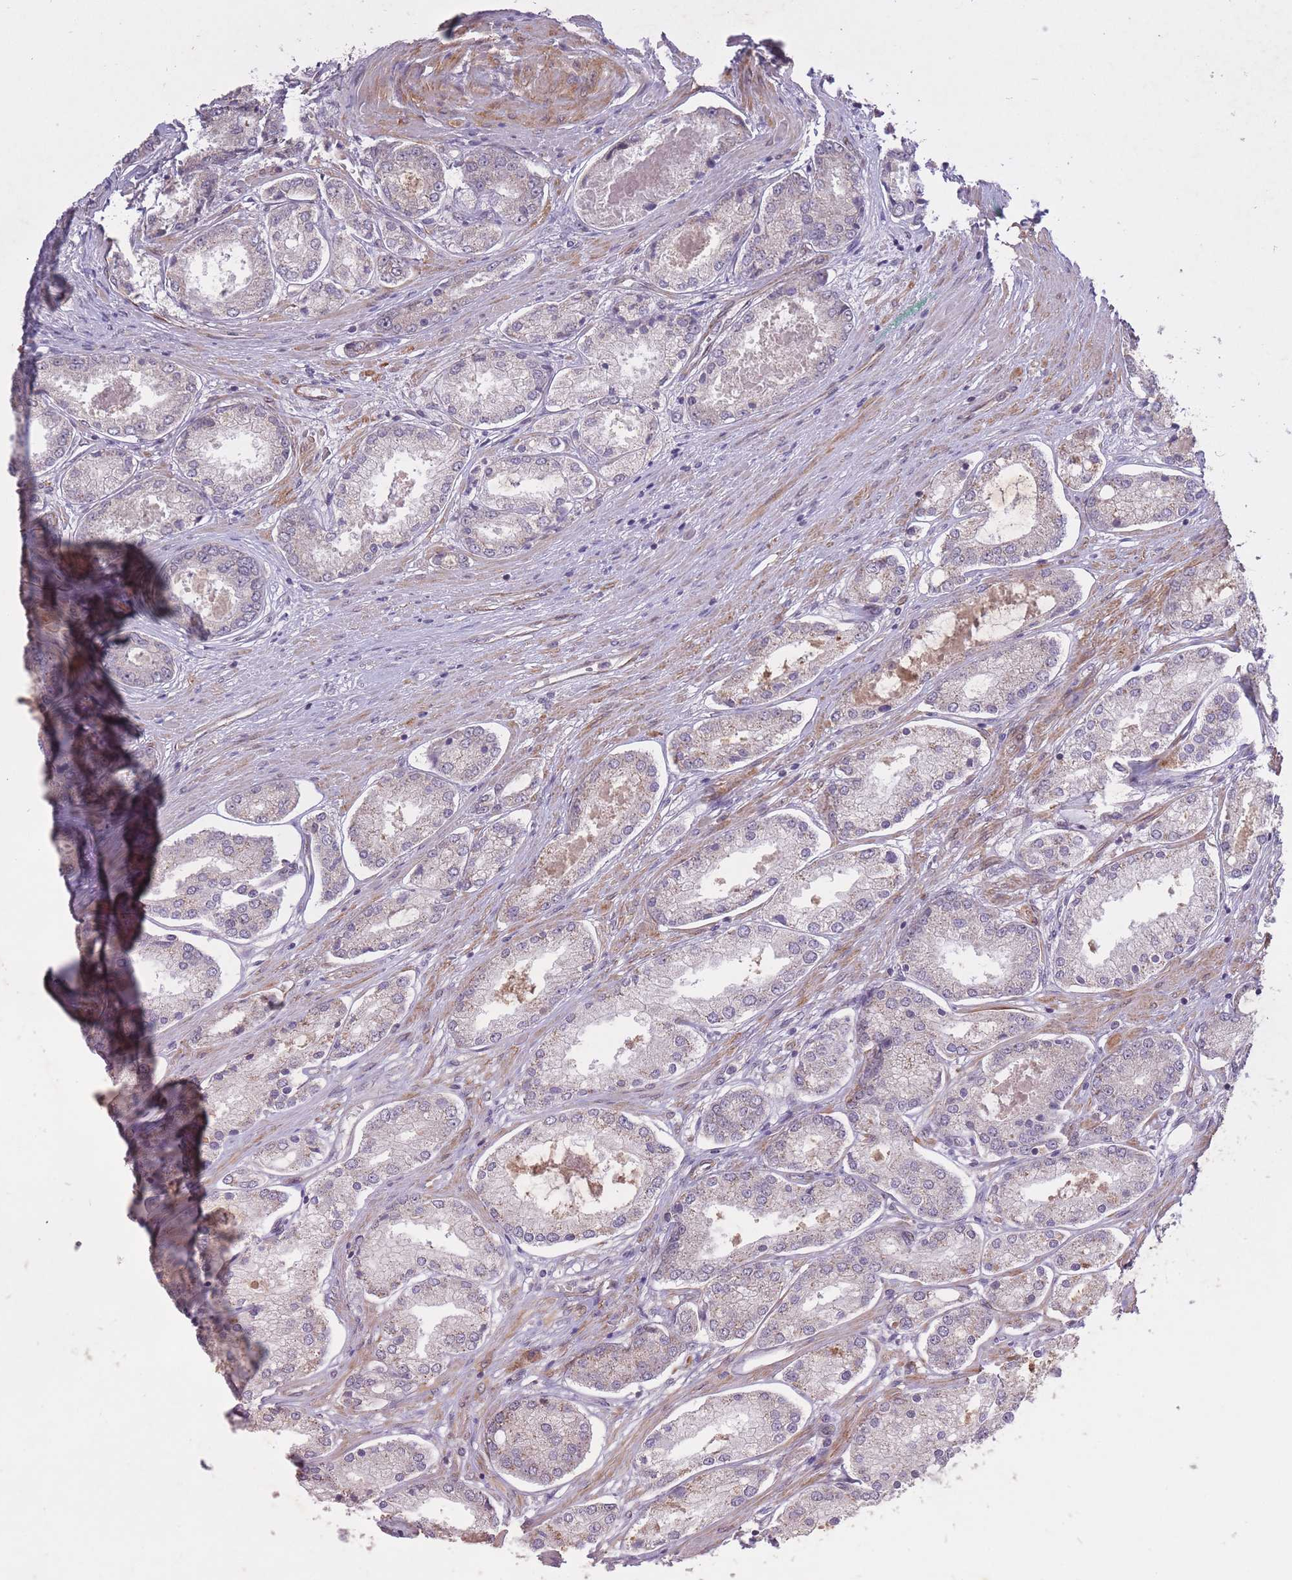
{"staining": {"intensity": "weak", "quantity": "<25%", "location": "cytoplasmic/membranous"}, "tissue": "prostate cancer", "cell_type": "Tumor cells", "image_type": "cancer", "snomed": [{"axis": "morphology", "description": "Adenocarcinoma, Low grade"}, {"axis": "topography", "description": "Prostate"}], "caption": "A high-resolution micrograph shows IHC staining of prostate cancer (adenocarcinoma (low-grade)), which reveals no significant staining in tumor cells. The staining is performed using DAB brown chromogen with nuclei counter-stained in using hematoxylin.", "gene": "CBX6", "patient": {"sex": "male", "age": 68}}